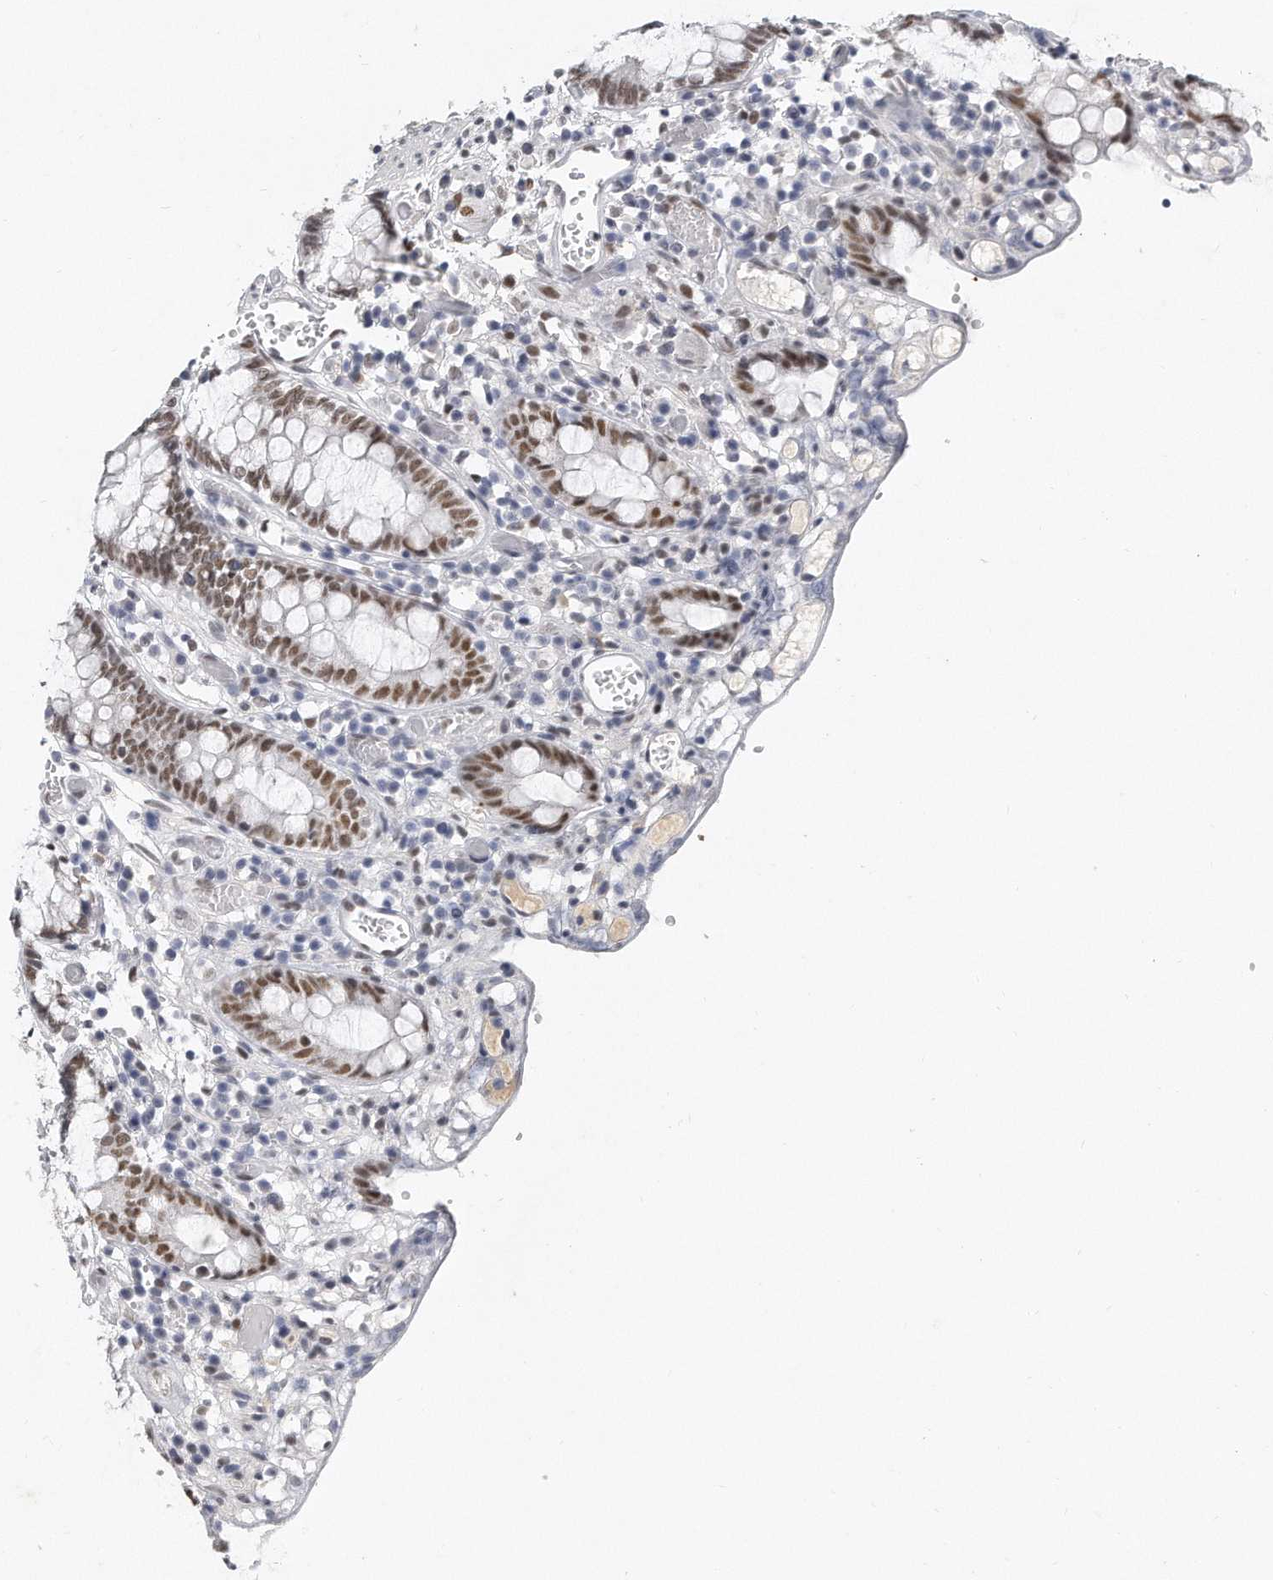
{"staining": {"intensity": "negative", "quantity": "none", "location": "none"}, "tissue": "colon", "cell_type": "Endothelial cells", "image_type": "normal", "snomed": [{"axis": "morphology", "description": "Normal tissue, NOS"}, {"axis": "topography", "description": "Colon"}], "caption": "The immunohistochemistry (IHC) micrograph has no significant expression in endothelial cells of colon.", "gene": "CTBP2", "patient": {"sex": "male", "age": 14}}